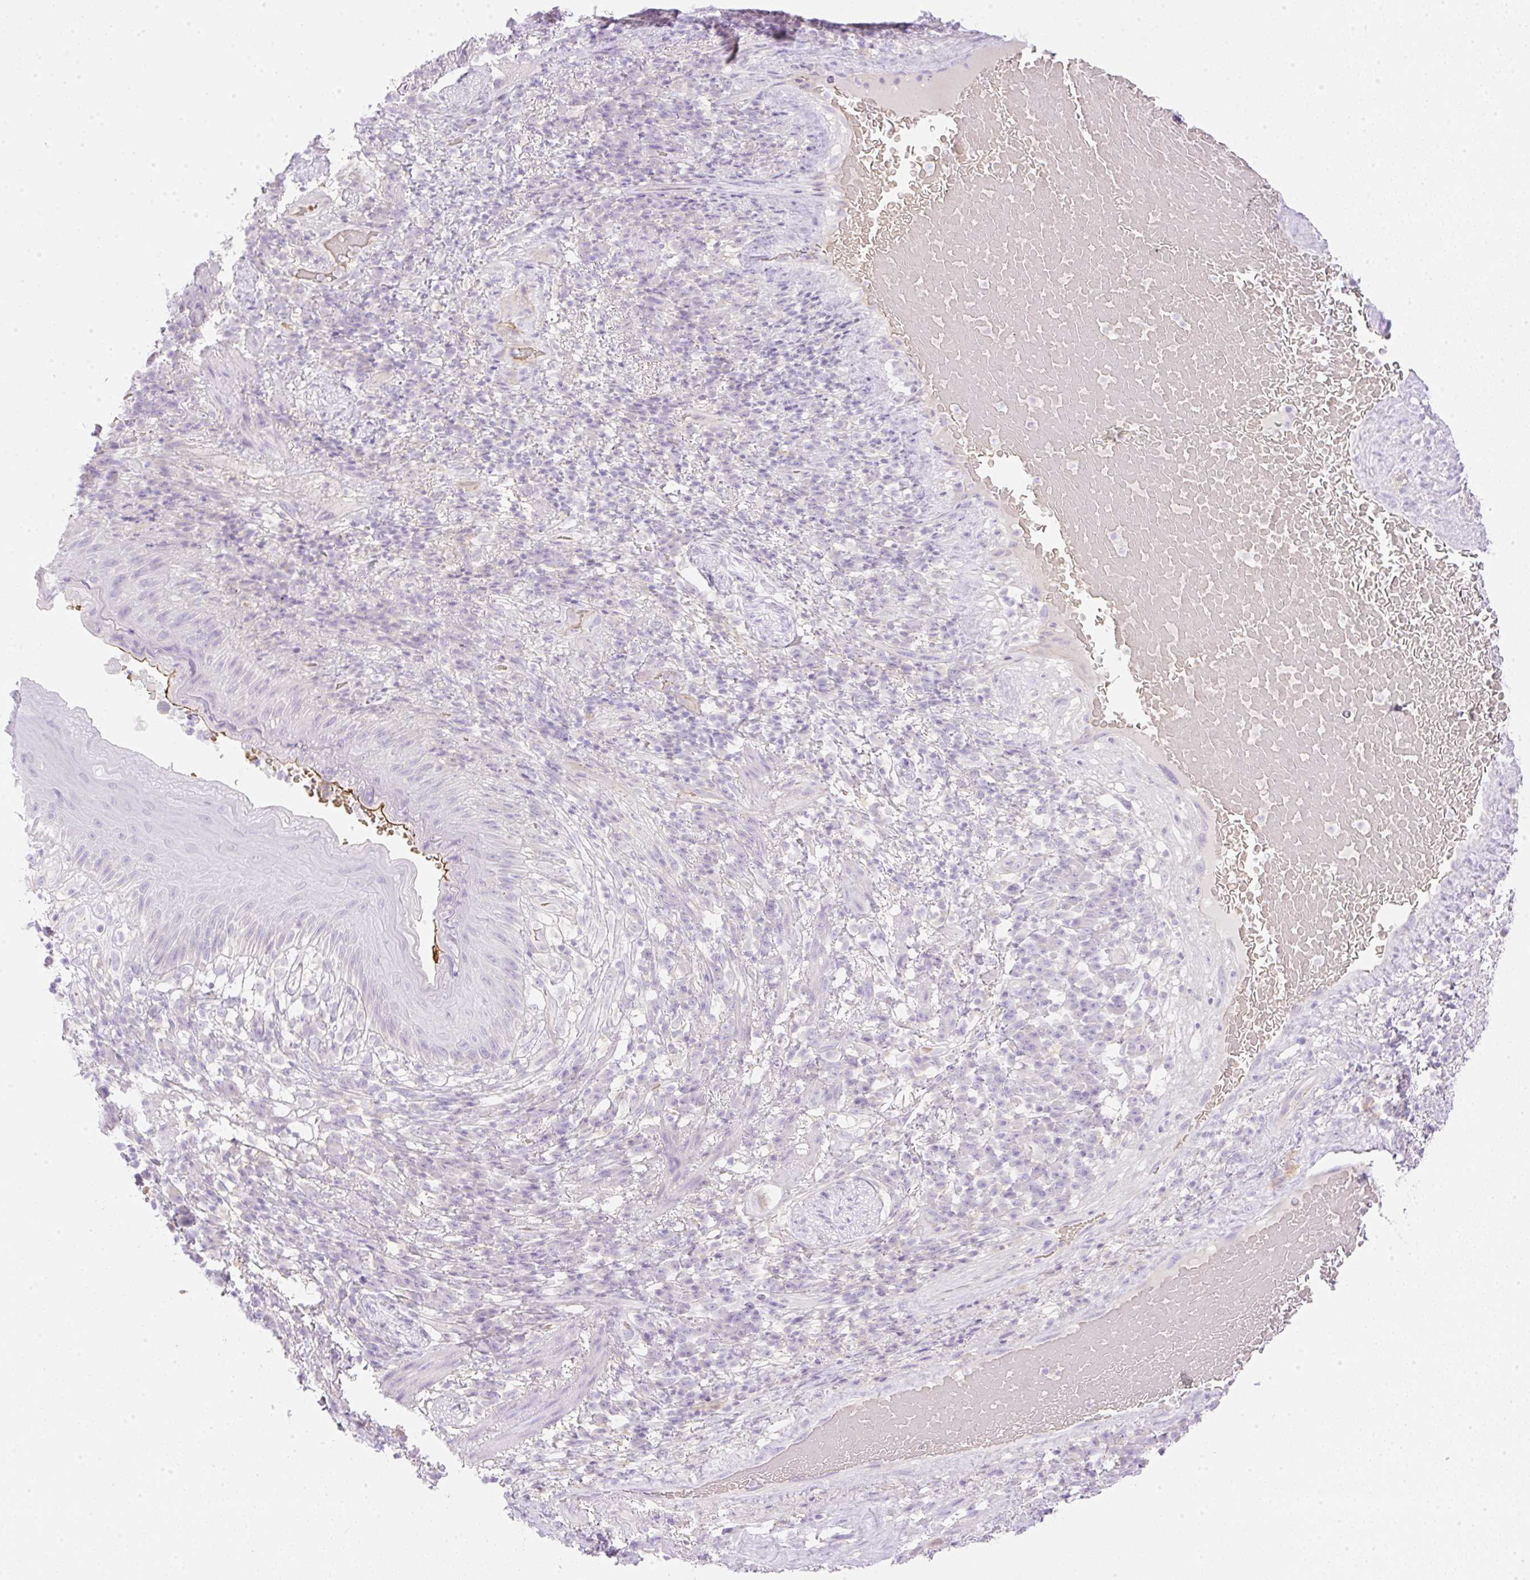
{"staining": {"intensity": "negative", "quantity": "none", "location": "none"}, "tissue": "skin", "cell_type": "Epidermal cells", "image_type": "normal", "snomed": [{"axis": "morphology", "description": "Normal tissue, NOS"}, {"axis": "topography", "description": "Anal"}], "caption": "DAB (3,3'-diaminobenzidine) immunohistochemical staining of normal human skin demonstrates no significant staining in epidermal cells.", "gene": "CDX1", "patient": {"sex": "male", "age": 78}}